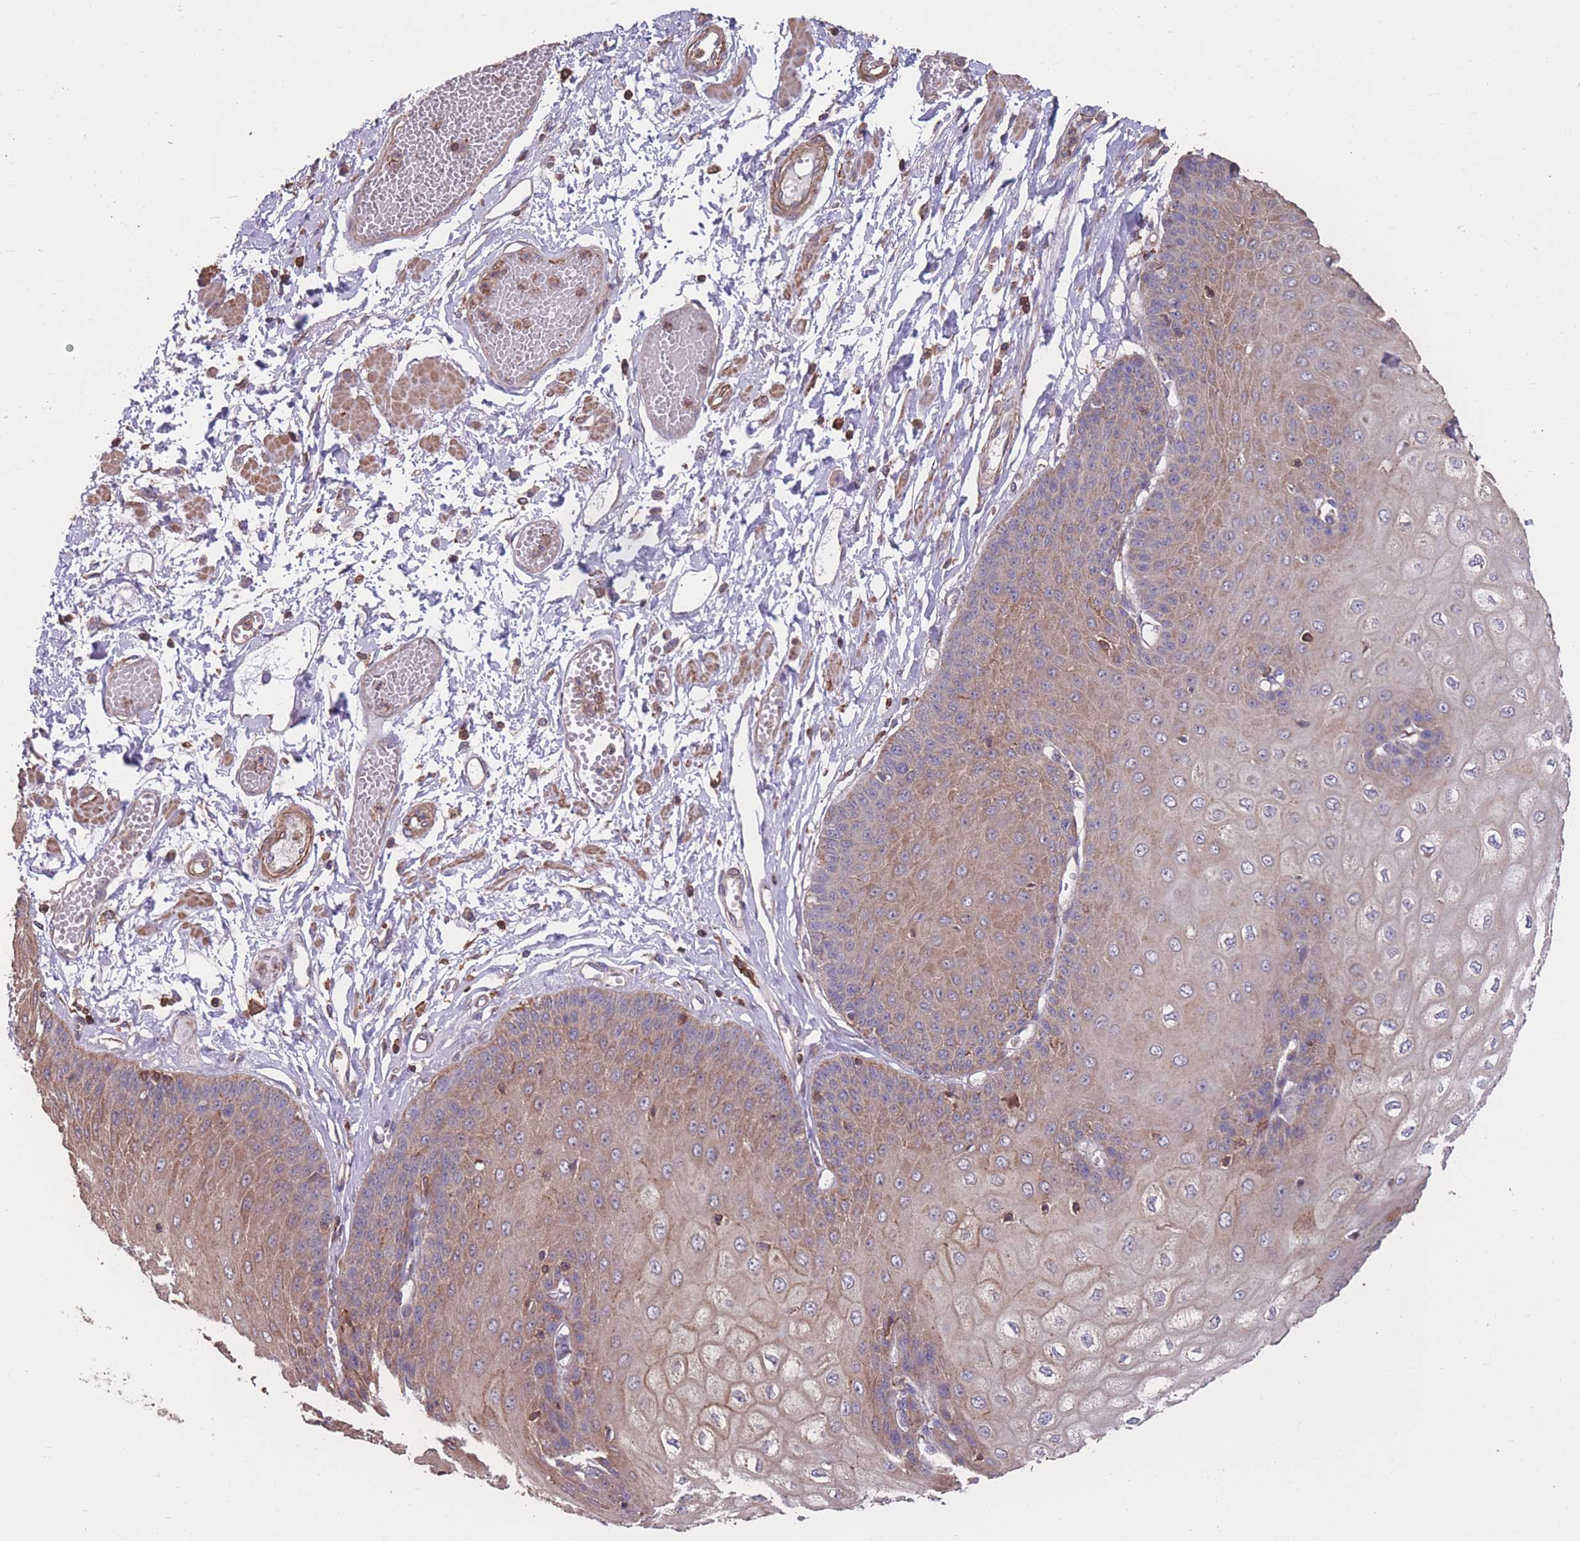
{"staining": {"intensity": "moderate", "quantity": "25%-75%", "location": "cytoplasmic/membranous"}, "tissue": "esophagus", "cell_type": "Squamous epithelial cells", "image_type": "normal", "snomed": [{"axis": "morphology", "description": "Normal tissue, NOS"}, {"axis": "topography", "description": "Esophagus"}], "caption": "Immunohistochemical staining of benign esophagus exhibits 25%-75% levels of moderate cytoplasmic/membranous protein staining in about 25%-75% of squamous epithelial cells.", "gene": "NUDT21", "patient": {"sex": "male", "age": 60}}